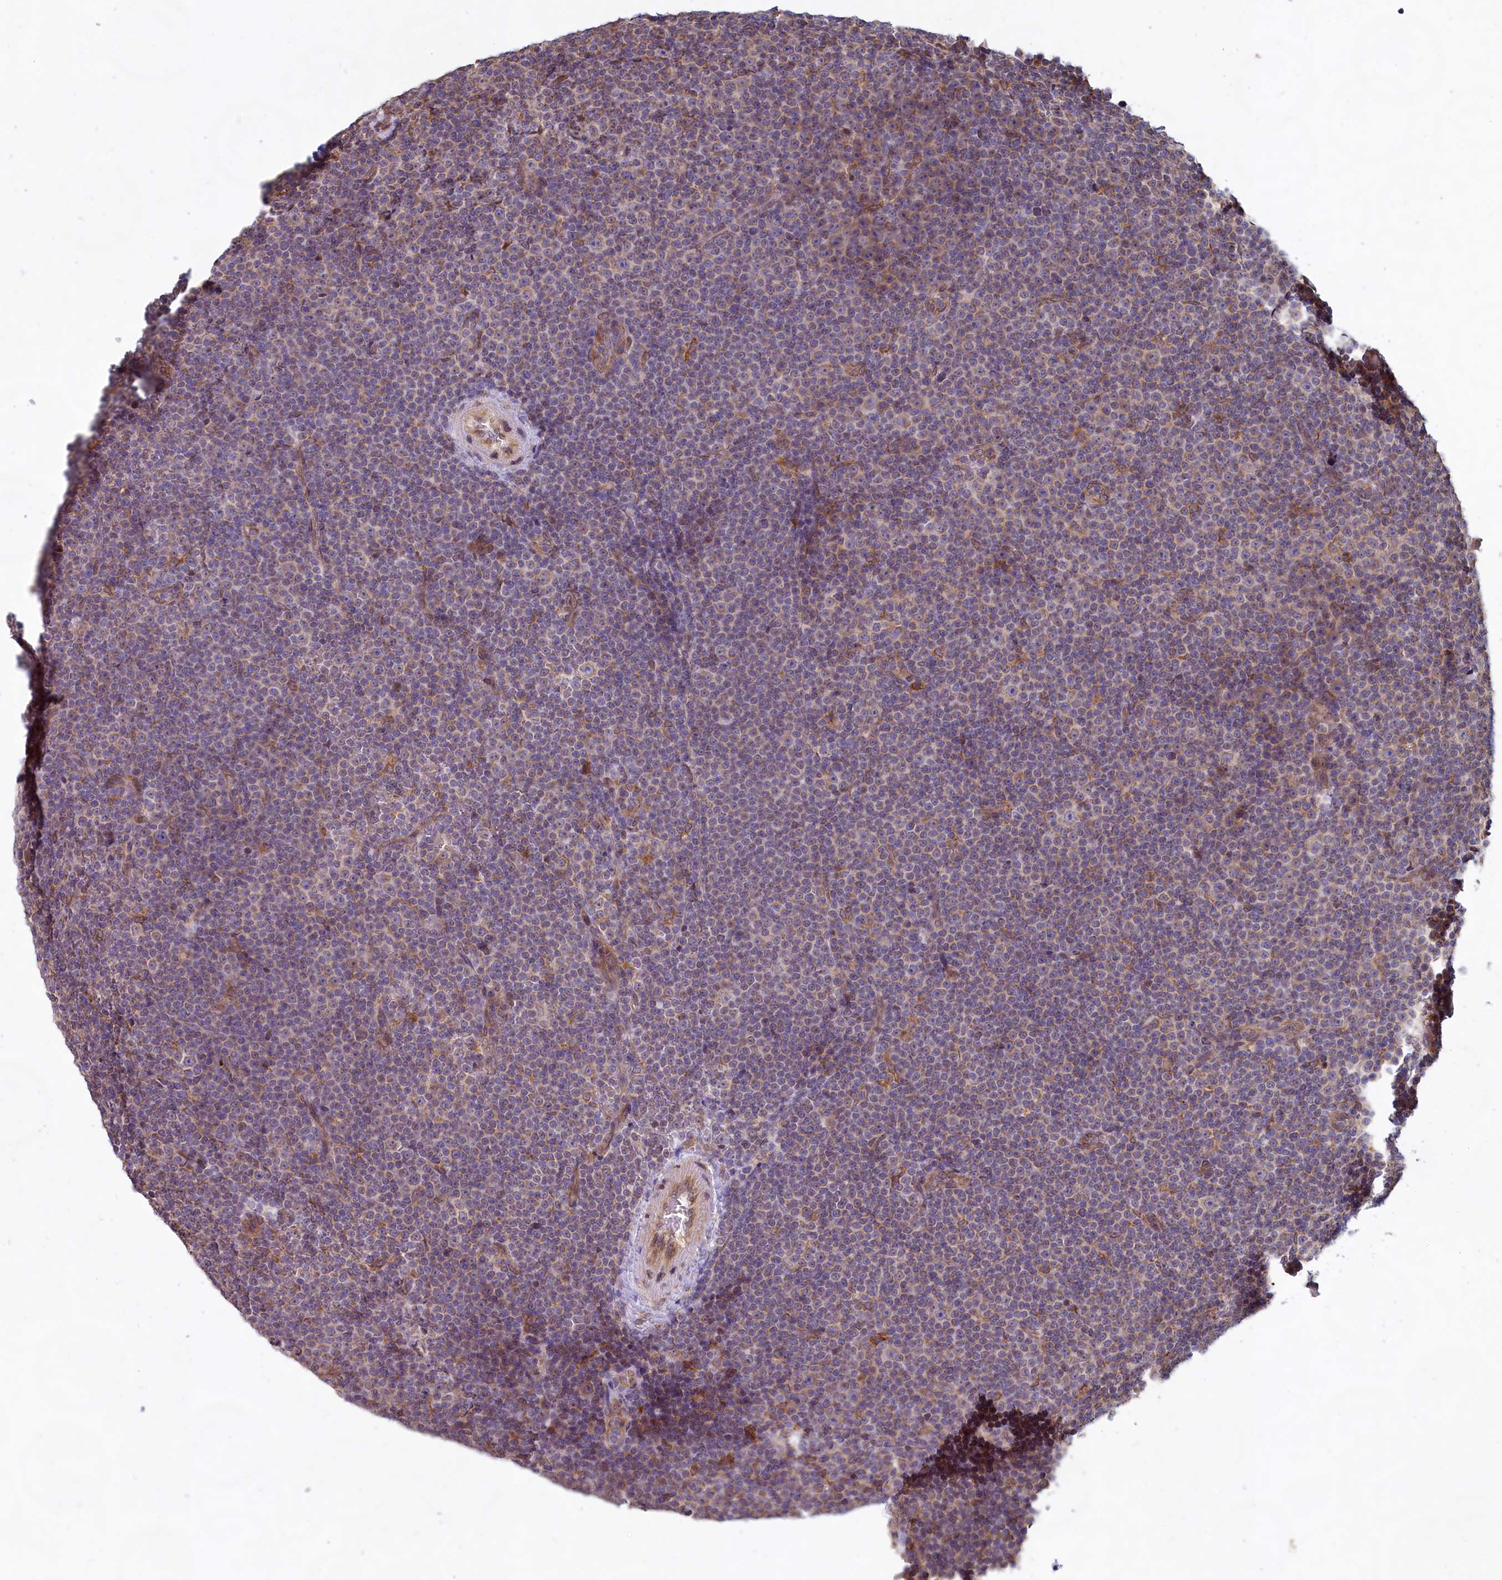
{"staining": {"intensity": "weak", "quantity": "25%-75%", "location": "cytoplasmic/membranous"}, "tissue": "lymphoma", "cell_type": "Tumor cells", "image_type": "cancer", "snomed": [{"axis": "morphology", "description": "Malignant lymphoma, non-Hodgkin's type, Low grade"}, {"axis": "topography", "description": "Lymph node"}], "caption": "Lymphoma was stained to show a protein in brown. There is low levels of weak cytoplasmic/membranous staining in about 25%-75% of tumor cells.", "gene": "TBC1D19", "patient": {"sex": "female", "age": 67}}